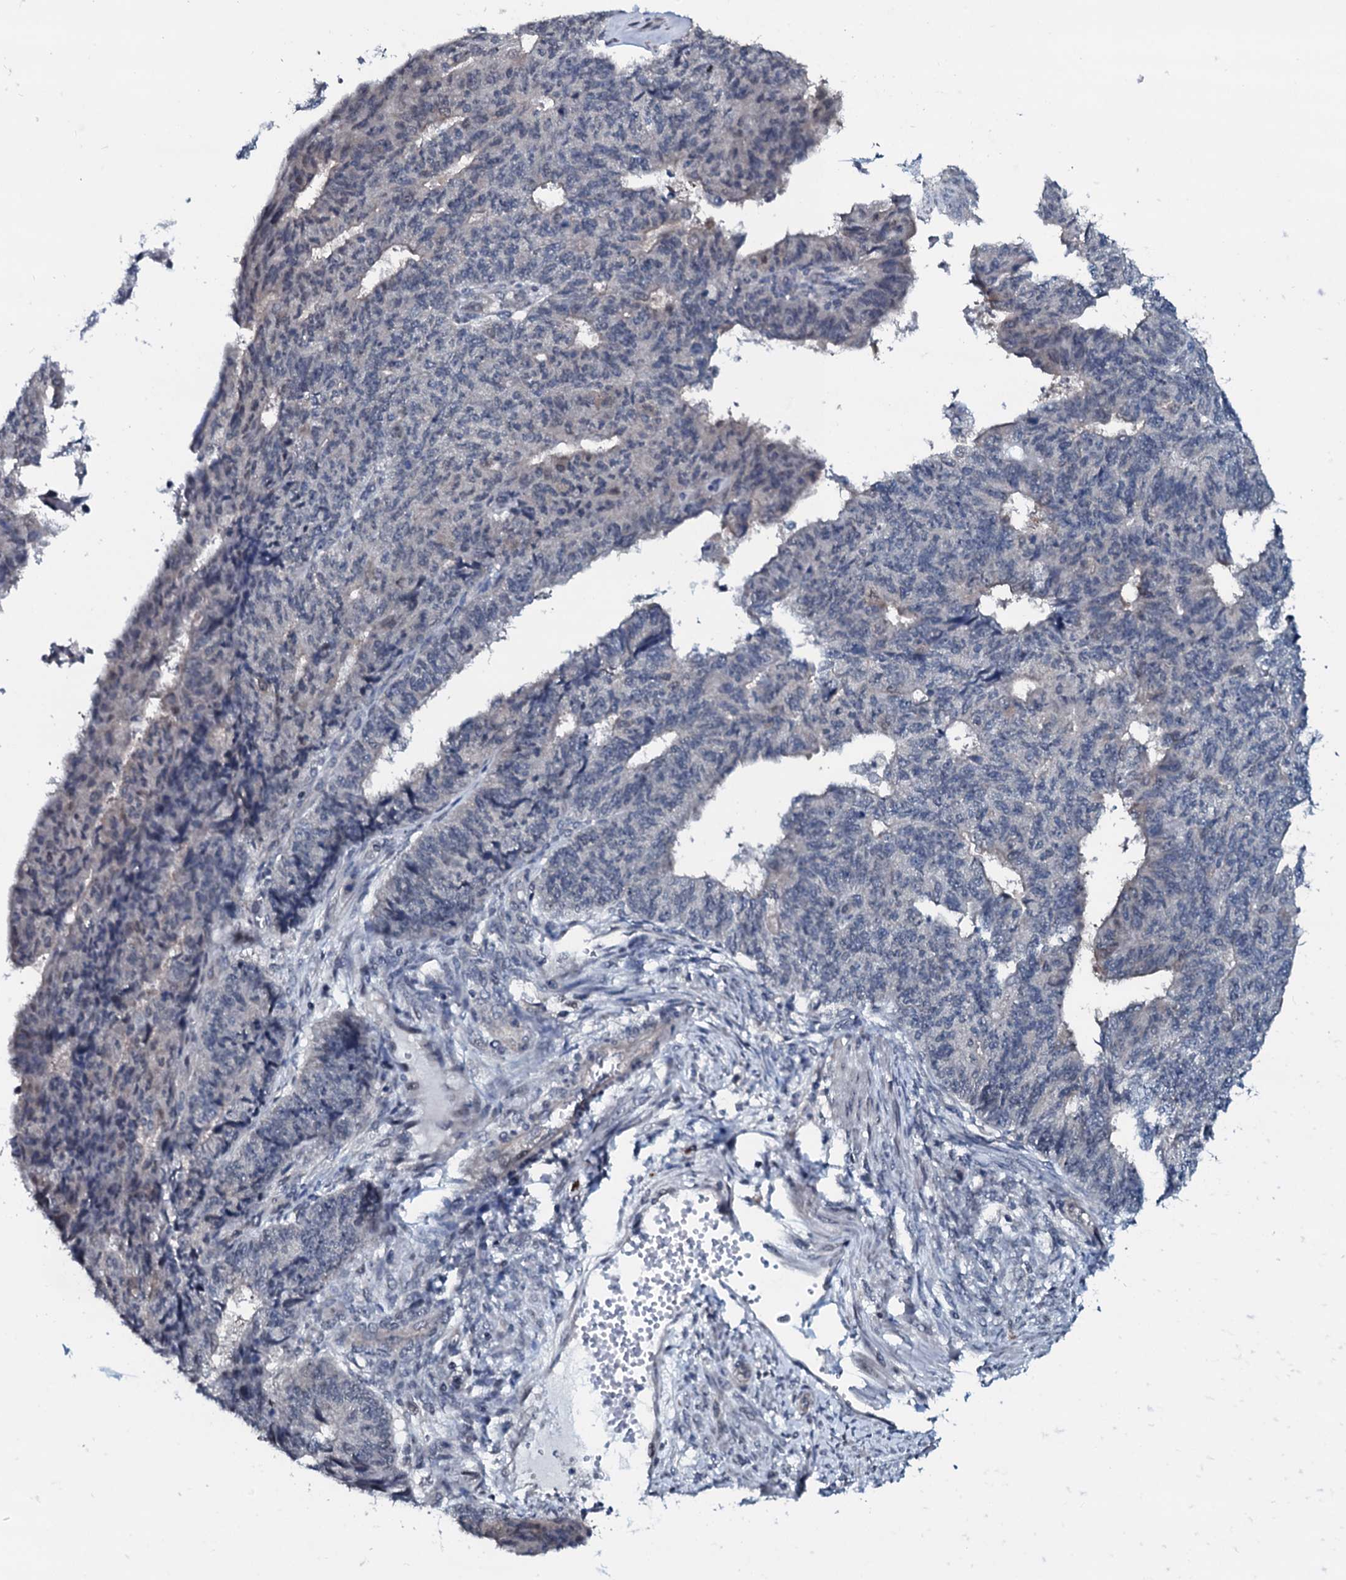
{"staining": {"intensity": "negative", "quantity": "none", "location": "none"}, "tissue": "endometrial cancer", "cell_type": "Tumor cells", "image_type": "cancer", "snomed": [{"axis": "morphology", "description": "Adenocarcinoma, NOS"}, {"axis": "topography", "description": "Endometrium"}], "caption": "Tumor cells are negative for brown protein staining in endometrial cancer (adenocarcinoma).", "gene": "OGFOD2", "patient": {"sex": "female", "age": 32}}